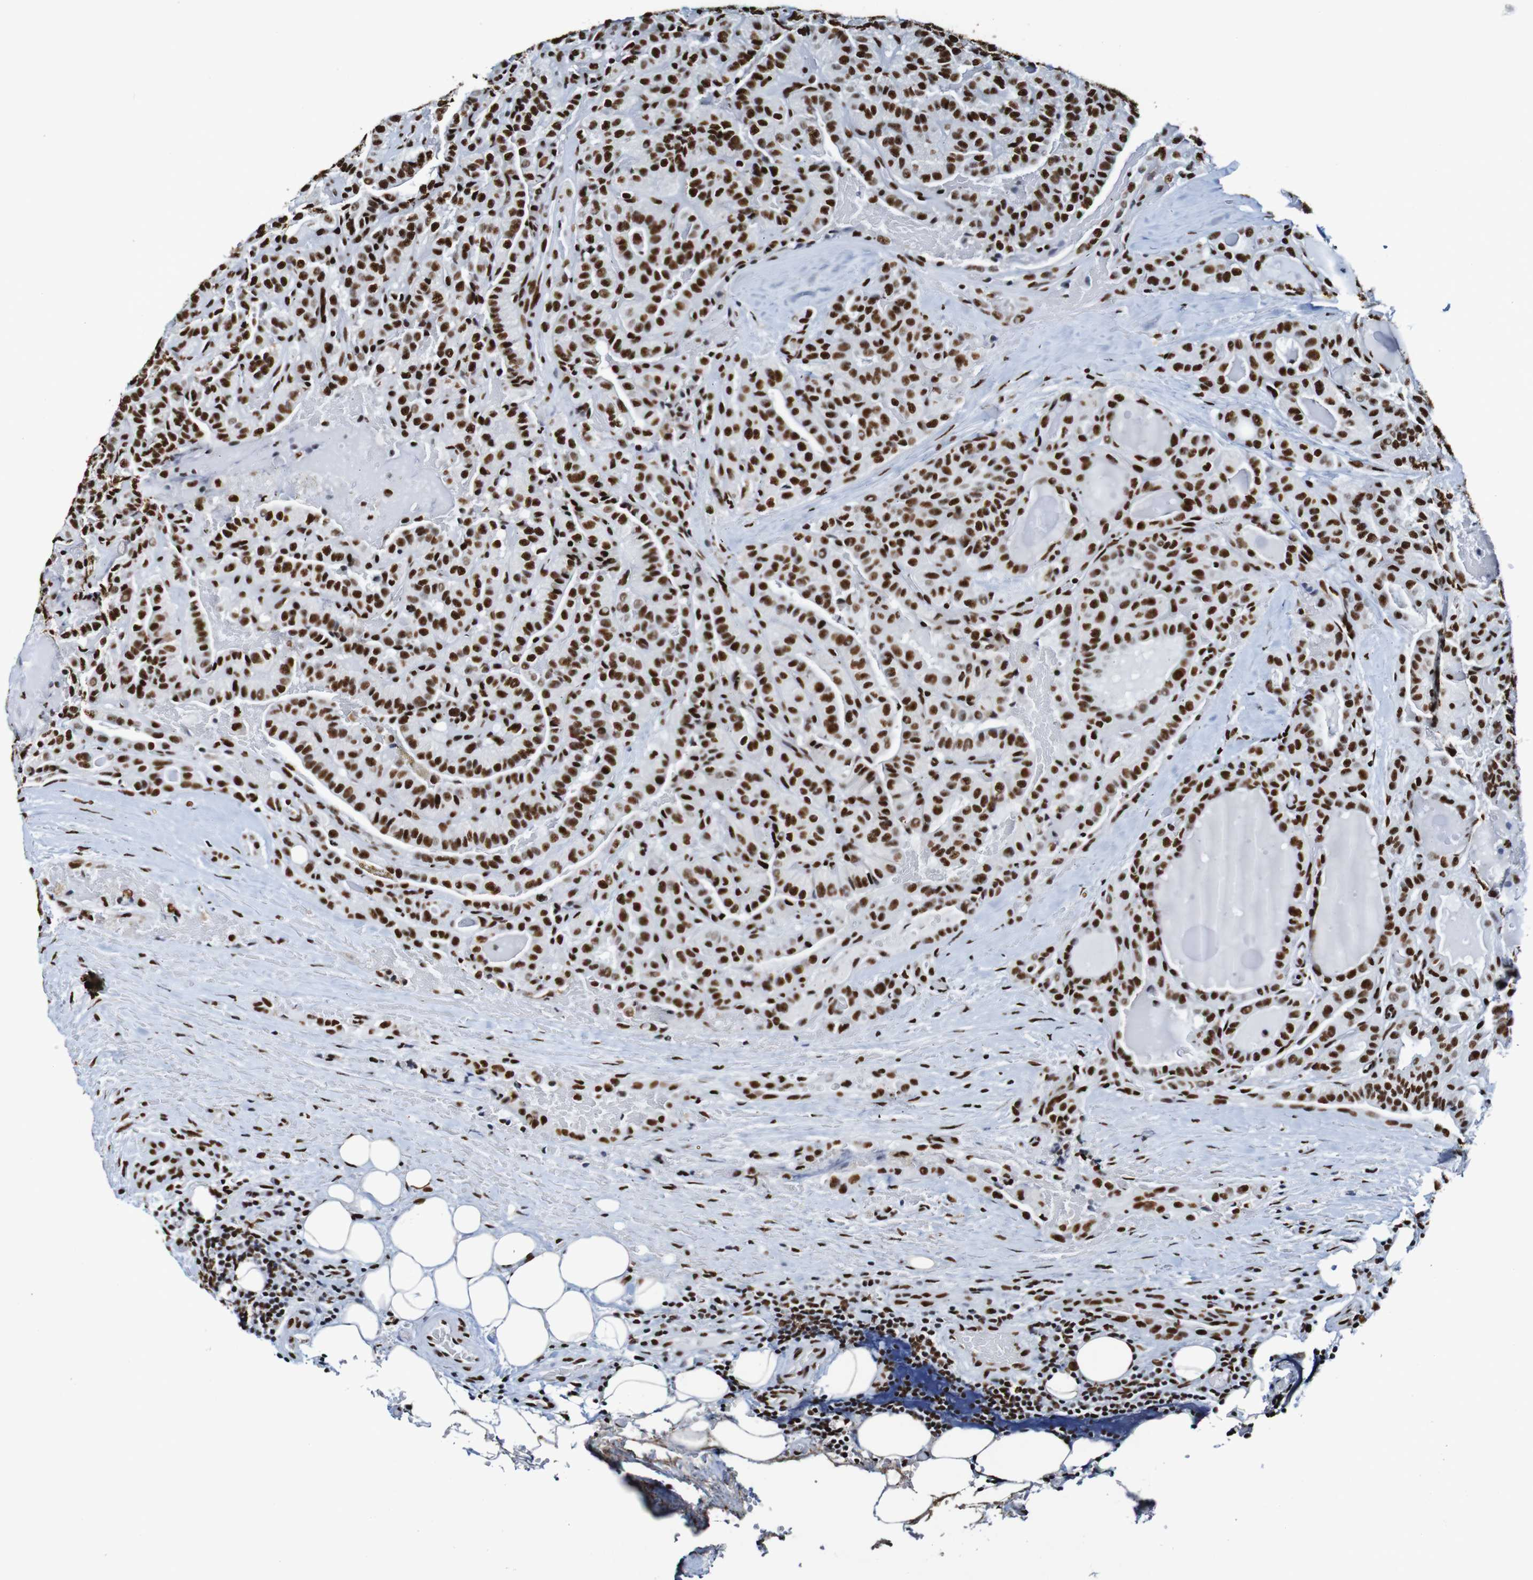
{"staining": {"intensity": "strong", "quantity": ">75%", "location": "nuclear"}, "tissue": "head and neck cancer", "cell_type": "Tumor cells", "image_type": "cancer", "snomed": [{"axis": "morphology", "description": "Squamous cell carcinoma, NOS"}, {"axis": "topography", "description": "Oral tissue"}, {"axis": "topography", "description": "Head-Neck"}], "caption": "Human head and neck squamous cell carcinoma stained with a protein marker demonstrates strong staining in tumor cells.", "gene": "SRSF3", "patient": {"sex": "female", "age": 50}}